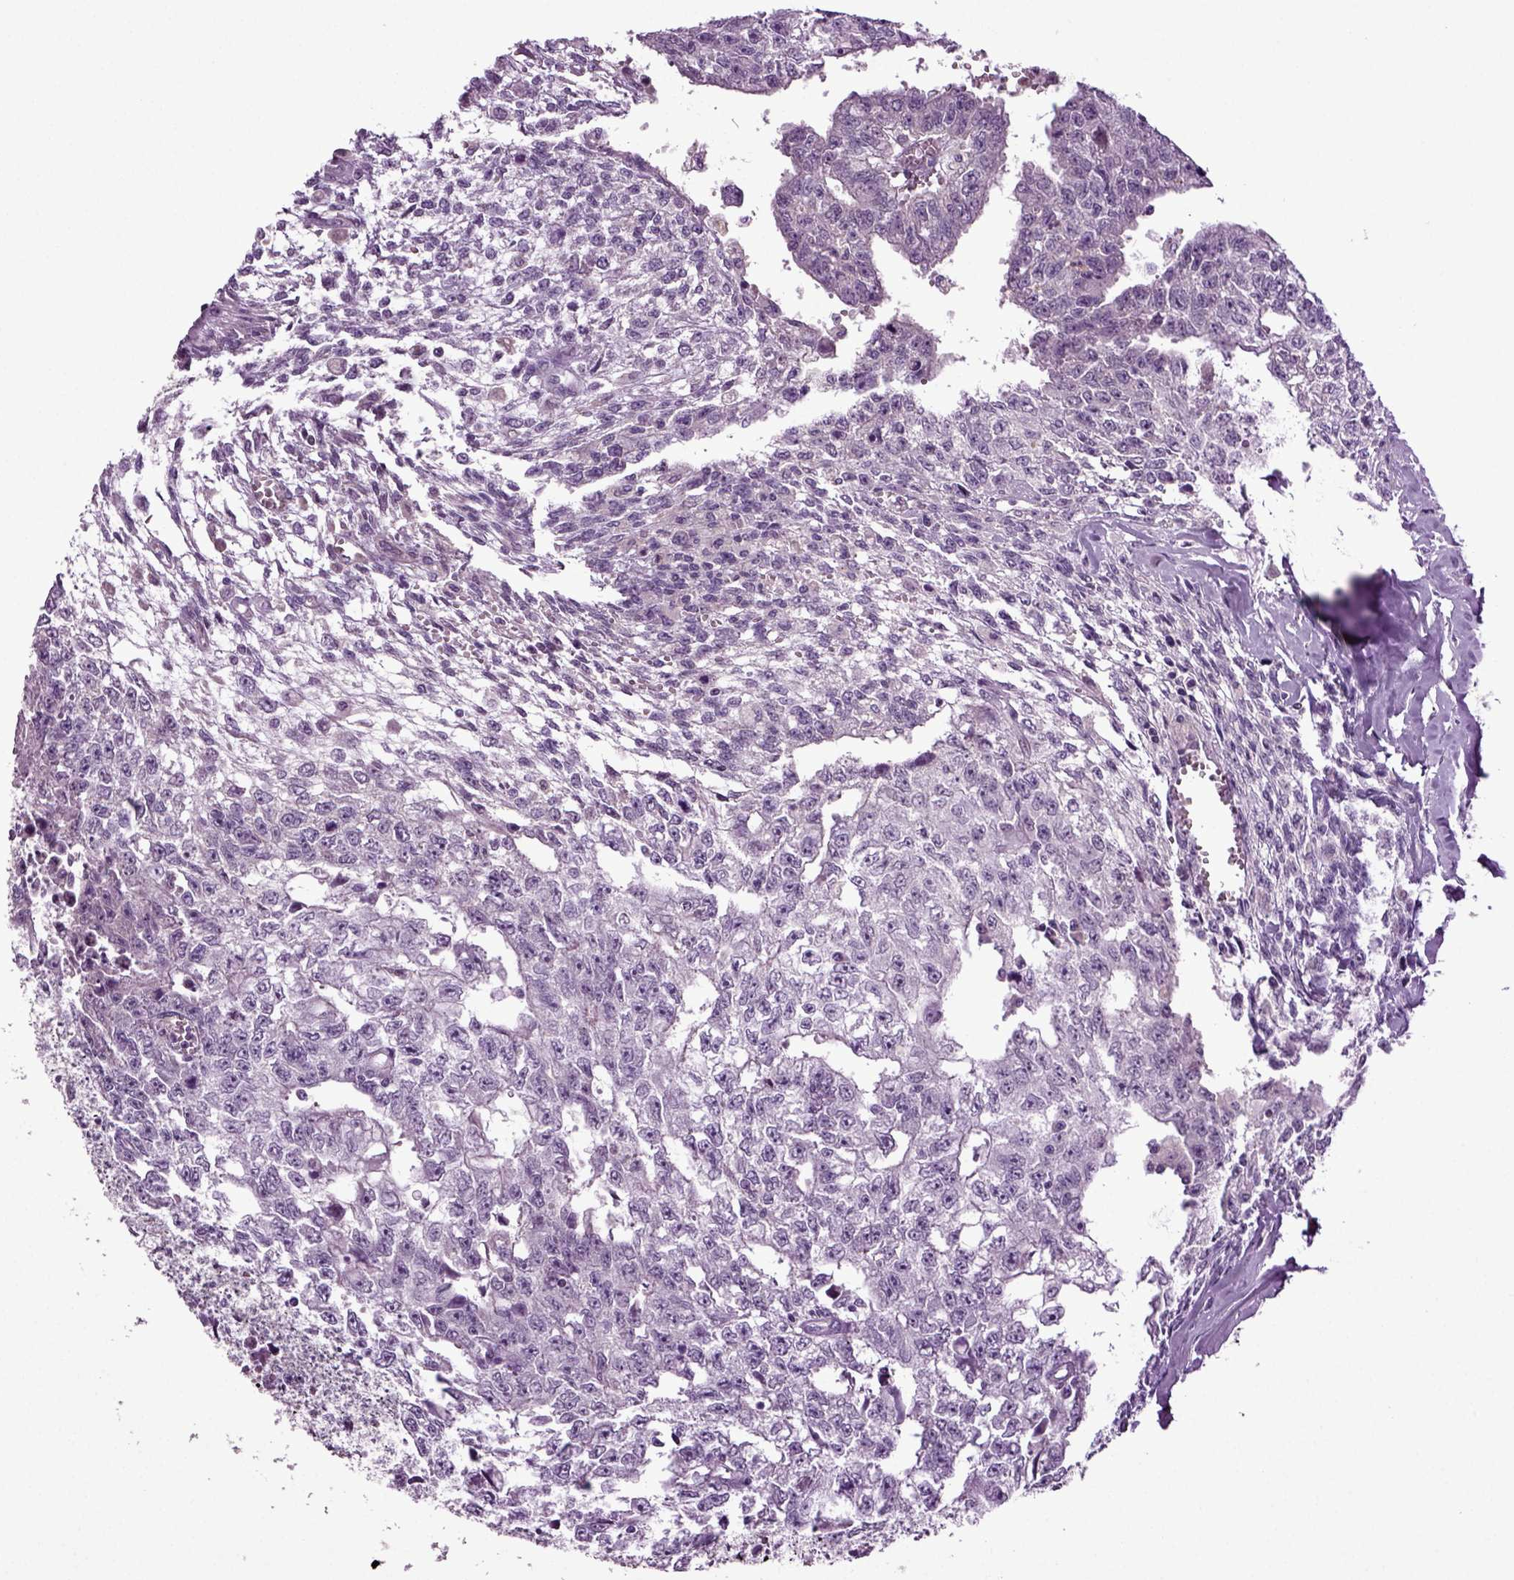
{"staining": {"intensity": "negative", "quantity": "none", "location": "none"}, "tissue": "testis cancer", "cell_type": "Tumor cells", "image_type": "cancer", "snomed": [{"axis": "morphology", "description": "Carcinoma, Embryonal, NOS"}, {"axis": "morphology", "description": "Teratoma, malignant, NOS"}, {"axis": "topography", "description": "Testis"}], "caption": "Testis cancer stained for a protein using immunohistochemistry (IHC) exhibits no positivity tumor cells.", "gene": "FGF11", "patient": {"sex": "male", "age": 24}}